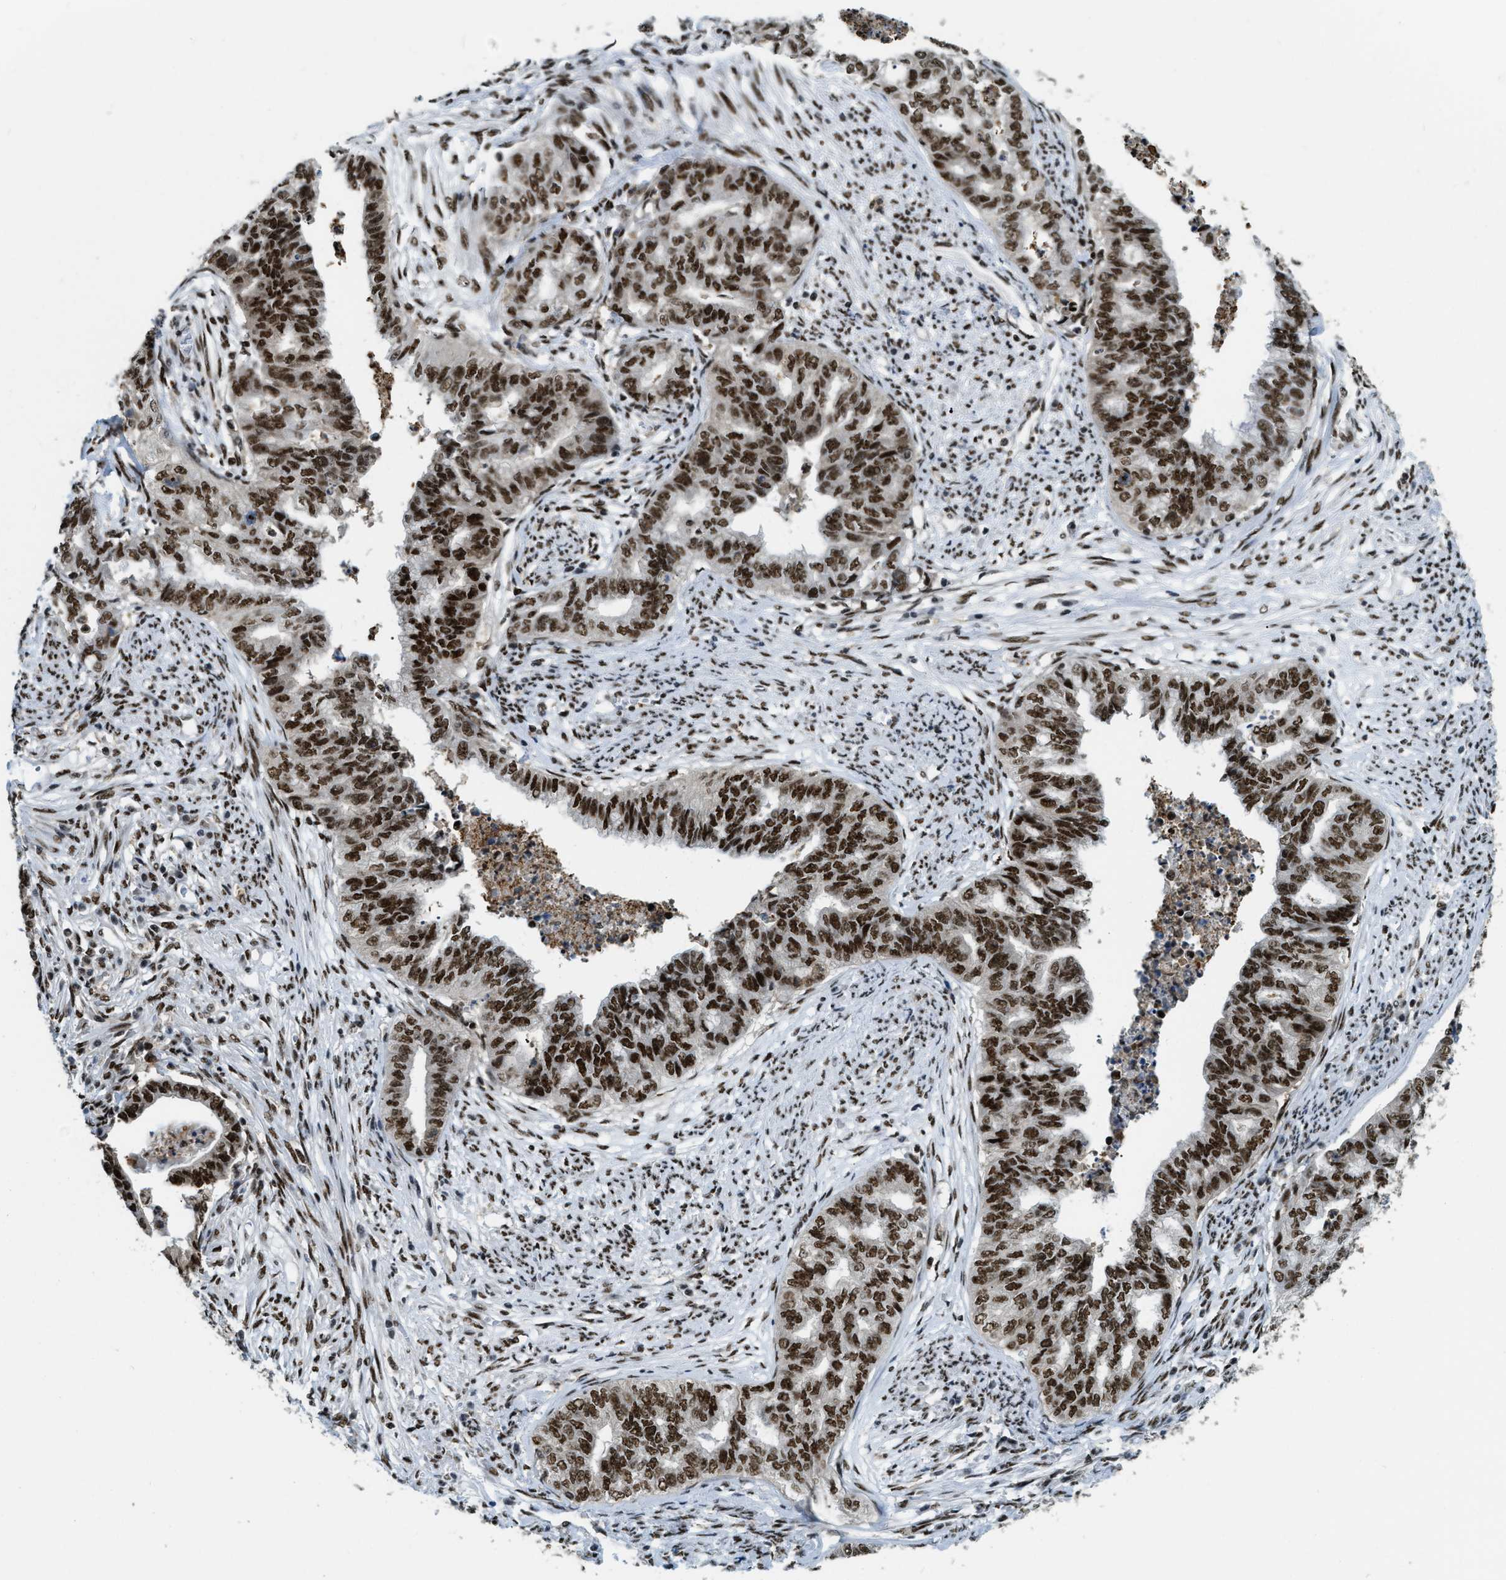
{"staining": {"intensity": "moderate", "quantity": ">75%", "location": "nuclear"}, "tissue": "endometrial cancer", "cell_type": "Tumor cells", "image_type": "cancer", "snomed": [{"axis": "morphology", "description": "Adenocarcinoma, NOS"}, {"axis": "topography", "description": "Endometrium"}], "caption": "A histopathology image of human adenocarcinoma (endometrial) stained for a protein shows moderate nuclear brown staining in tumor cells.", "gene": "NUMA1", "patient": {"sex": "female", "age": 79}}